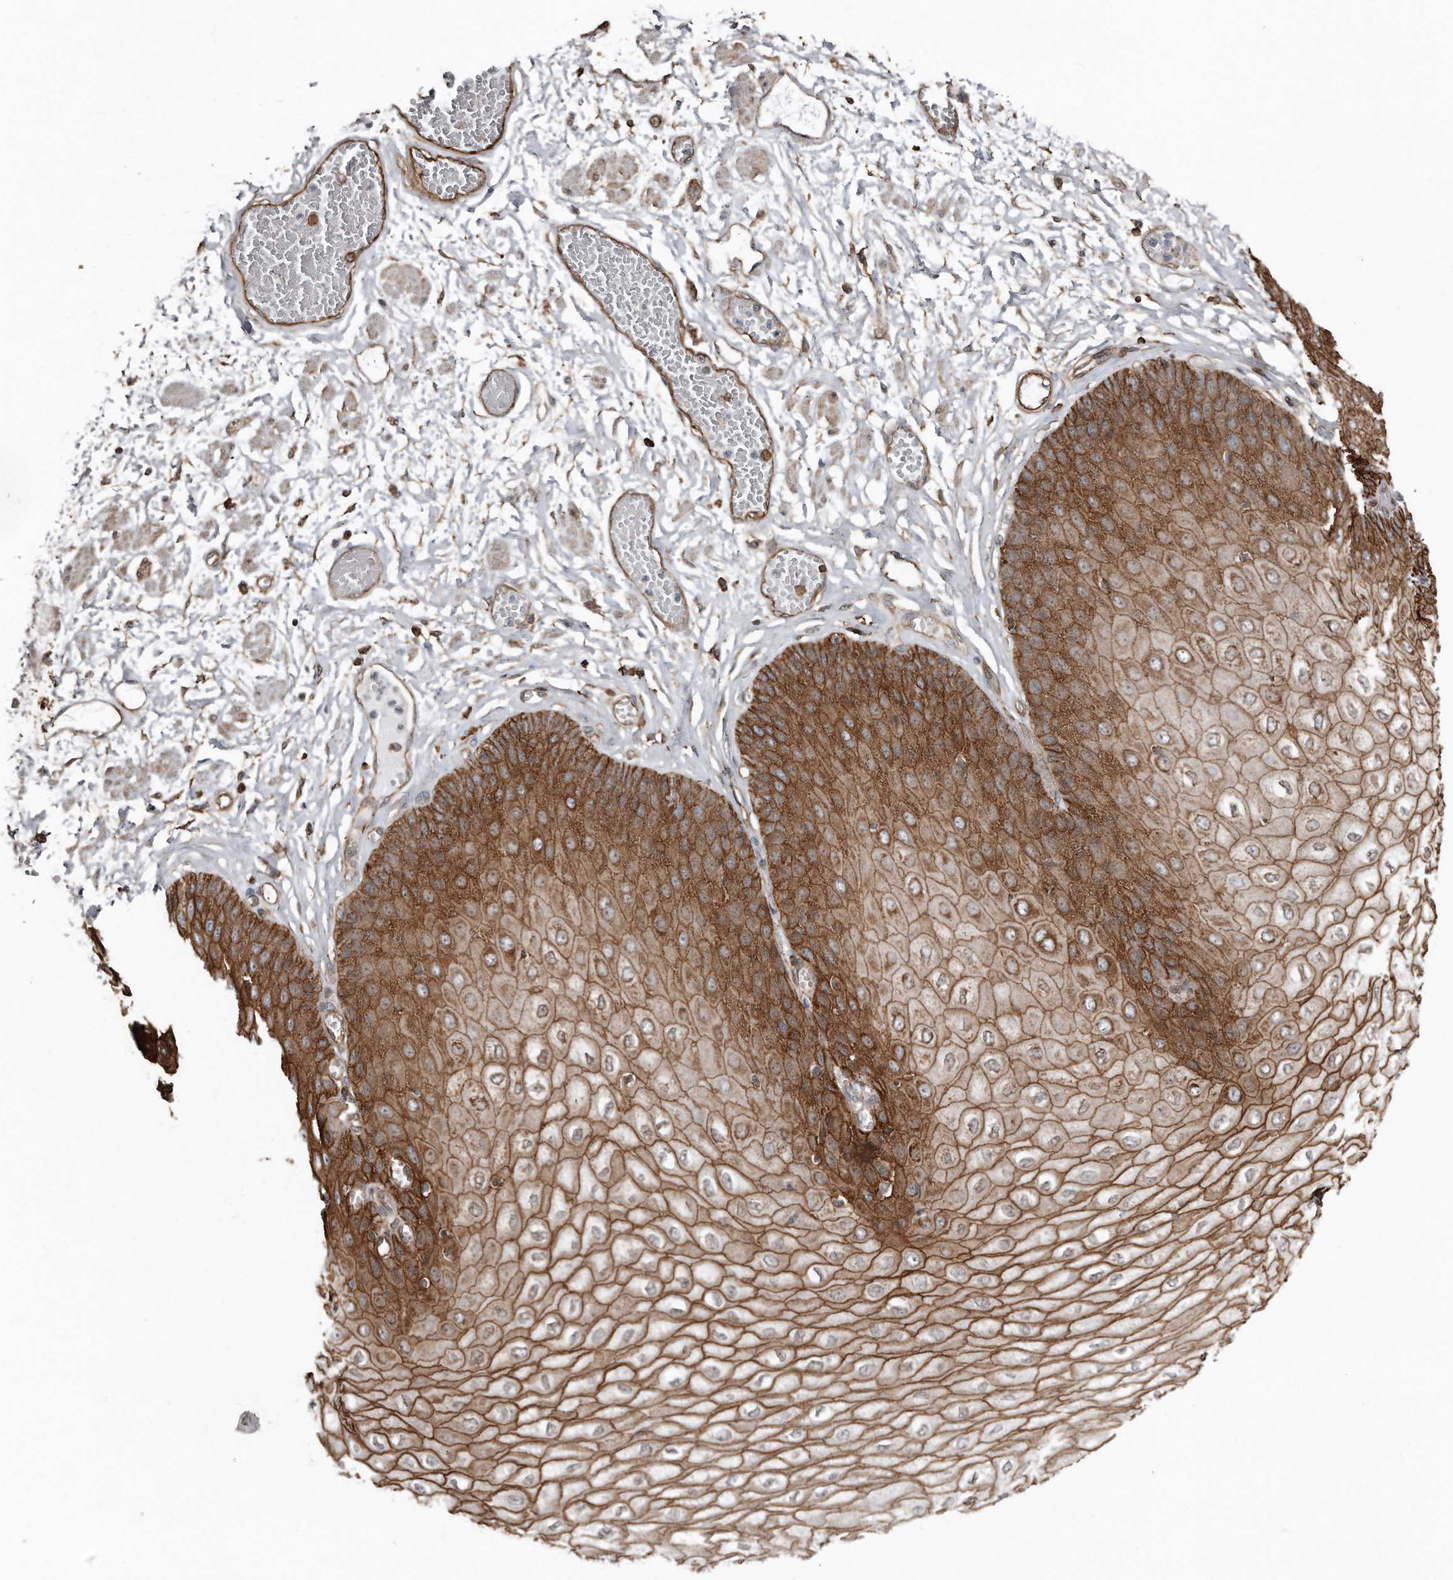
{"staining": {"intensity": "strong", "quantity": ">75%", "location": "cytoplasmic/membranous"}, "tissue": "esophagus", "cell_type": "Squamous epithelial cells", "image_type": "normal", "snomed": [{"axis": "morphology", "description": "Normal tissue, NOS"}, {"axis": "topography", "description": "Esophagus"}], "caption": "Immunohistochemistry image of normal human esophagus stained for a protein (brown), which exhibits high levels of strong cytoplasmic/membranous positivity in about >75% of squamous epithelial cells.", "gene": "SNAP47", "patient": {"sex": "male", "age": 60}}